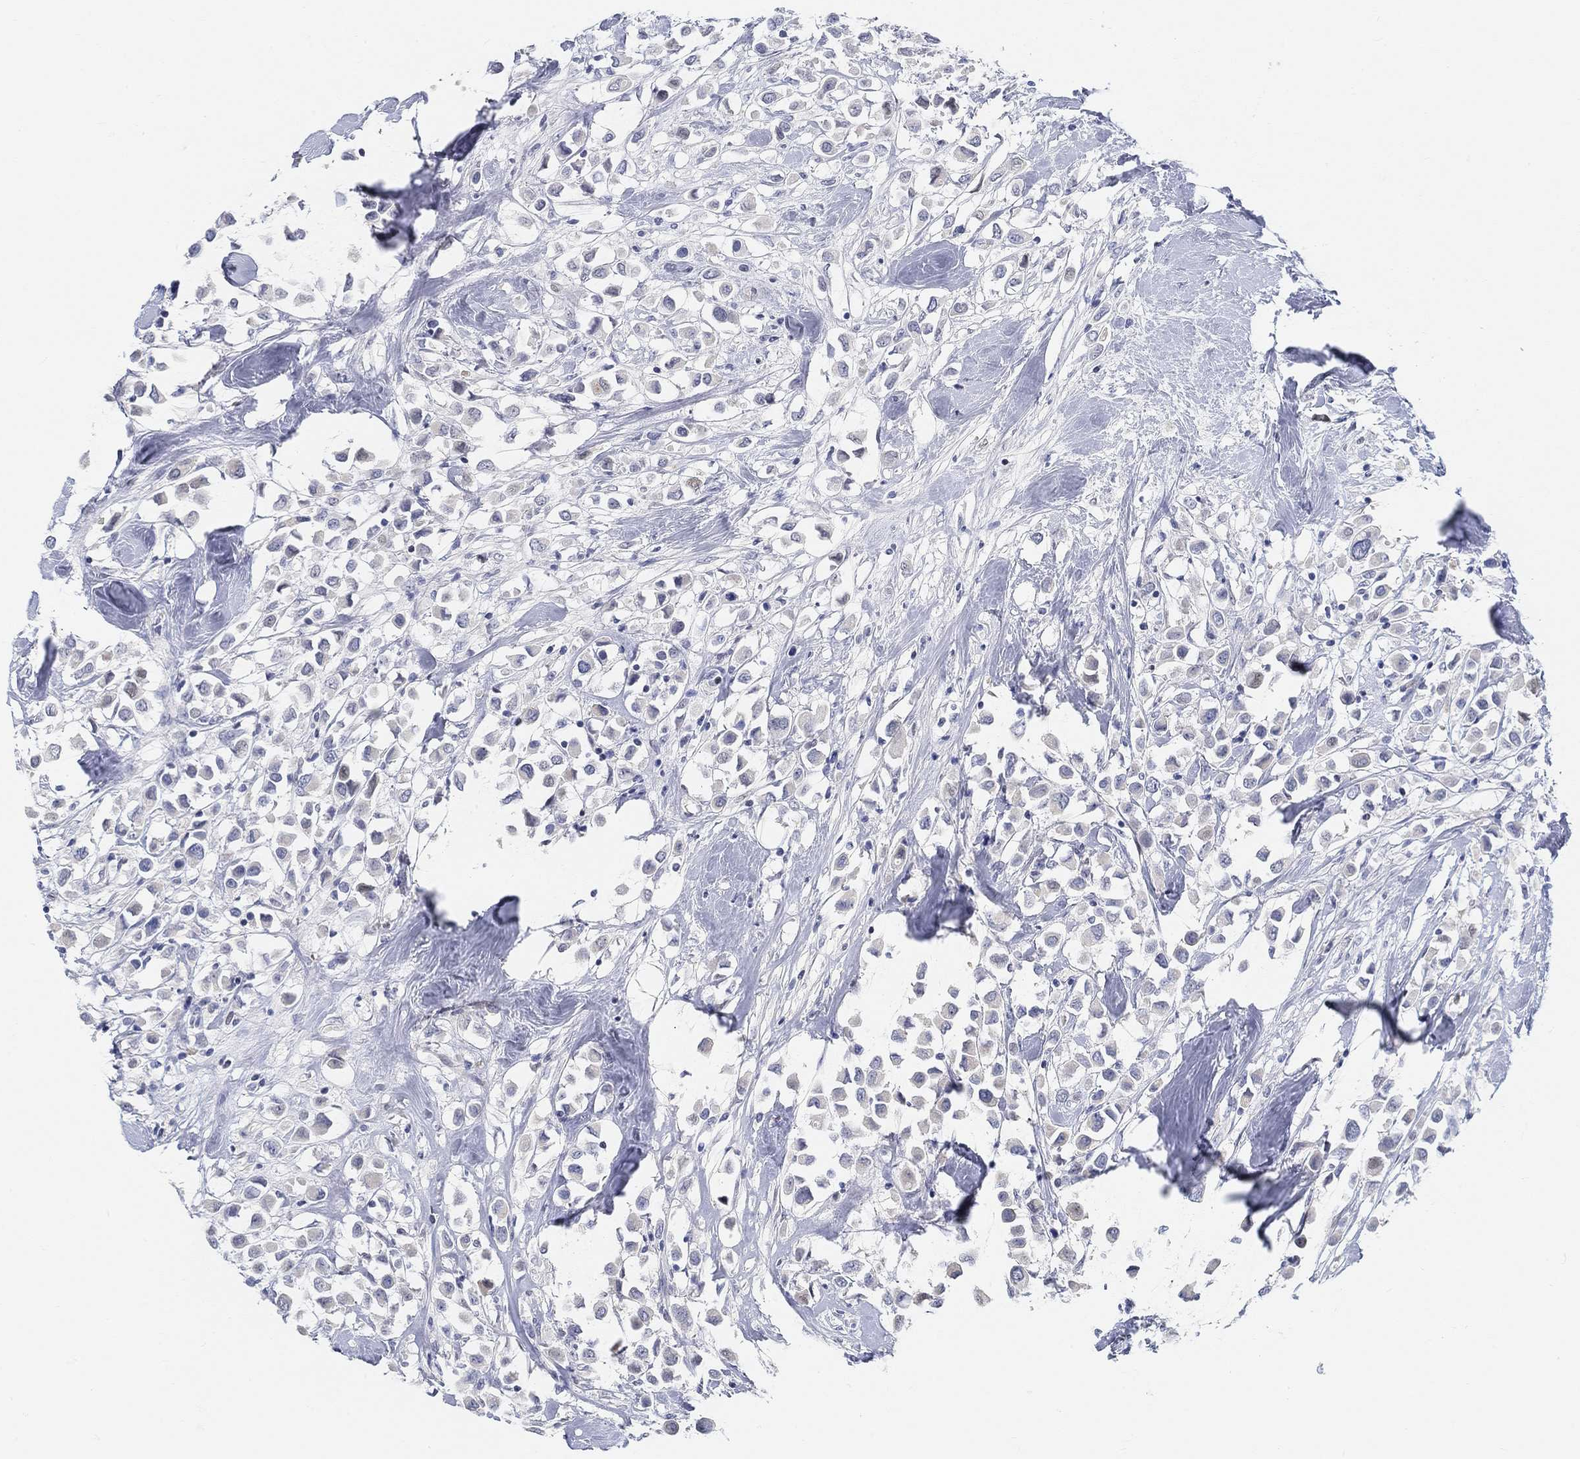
{"staining": {"intensity": "negative", "quantity": "none", "location": "none"}, "tissue": "breast cancer", "cell_type": "Tumor cells", "image_type": "cancer", "snomed": [{"axis": "morphology", "description": "Duct carcinoma"}, {"axis": "topography", "description": "Breast"}], "caption": "This micrograph is of breast cancer stained with immunohistochemistry (IHC) to label a protein in brown with the nuclei are counter-stained blue. There is no staining in tumor cells. (Stains: DAB immunohistochemistry (IHC) with hematoxylin counter stain, Microscopy: brightfield microscopy at high magnification).", "gene": "SNTG2", "patient": {"sex": "female", "age": 61}}